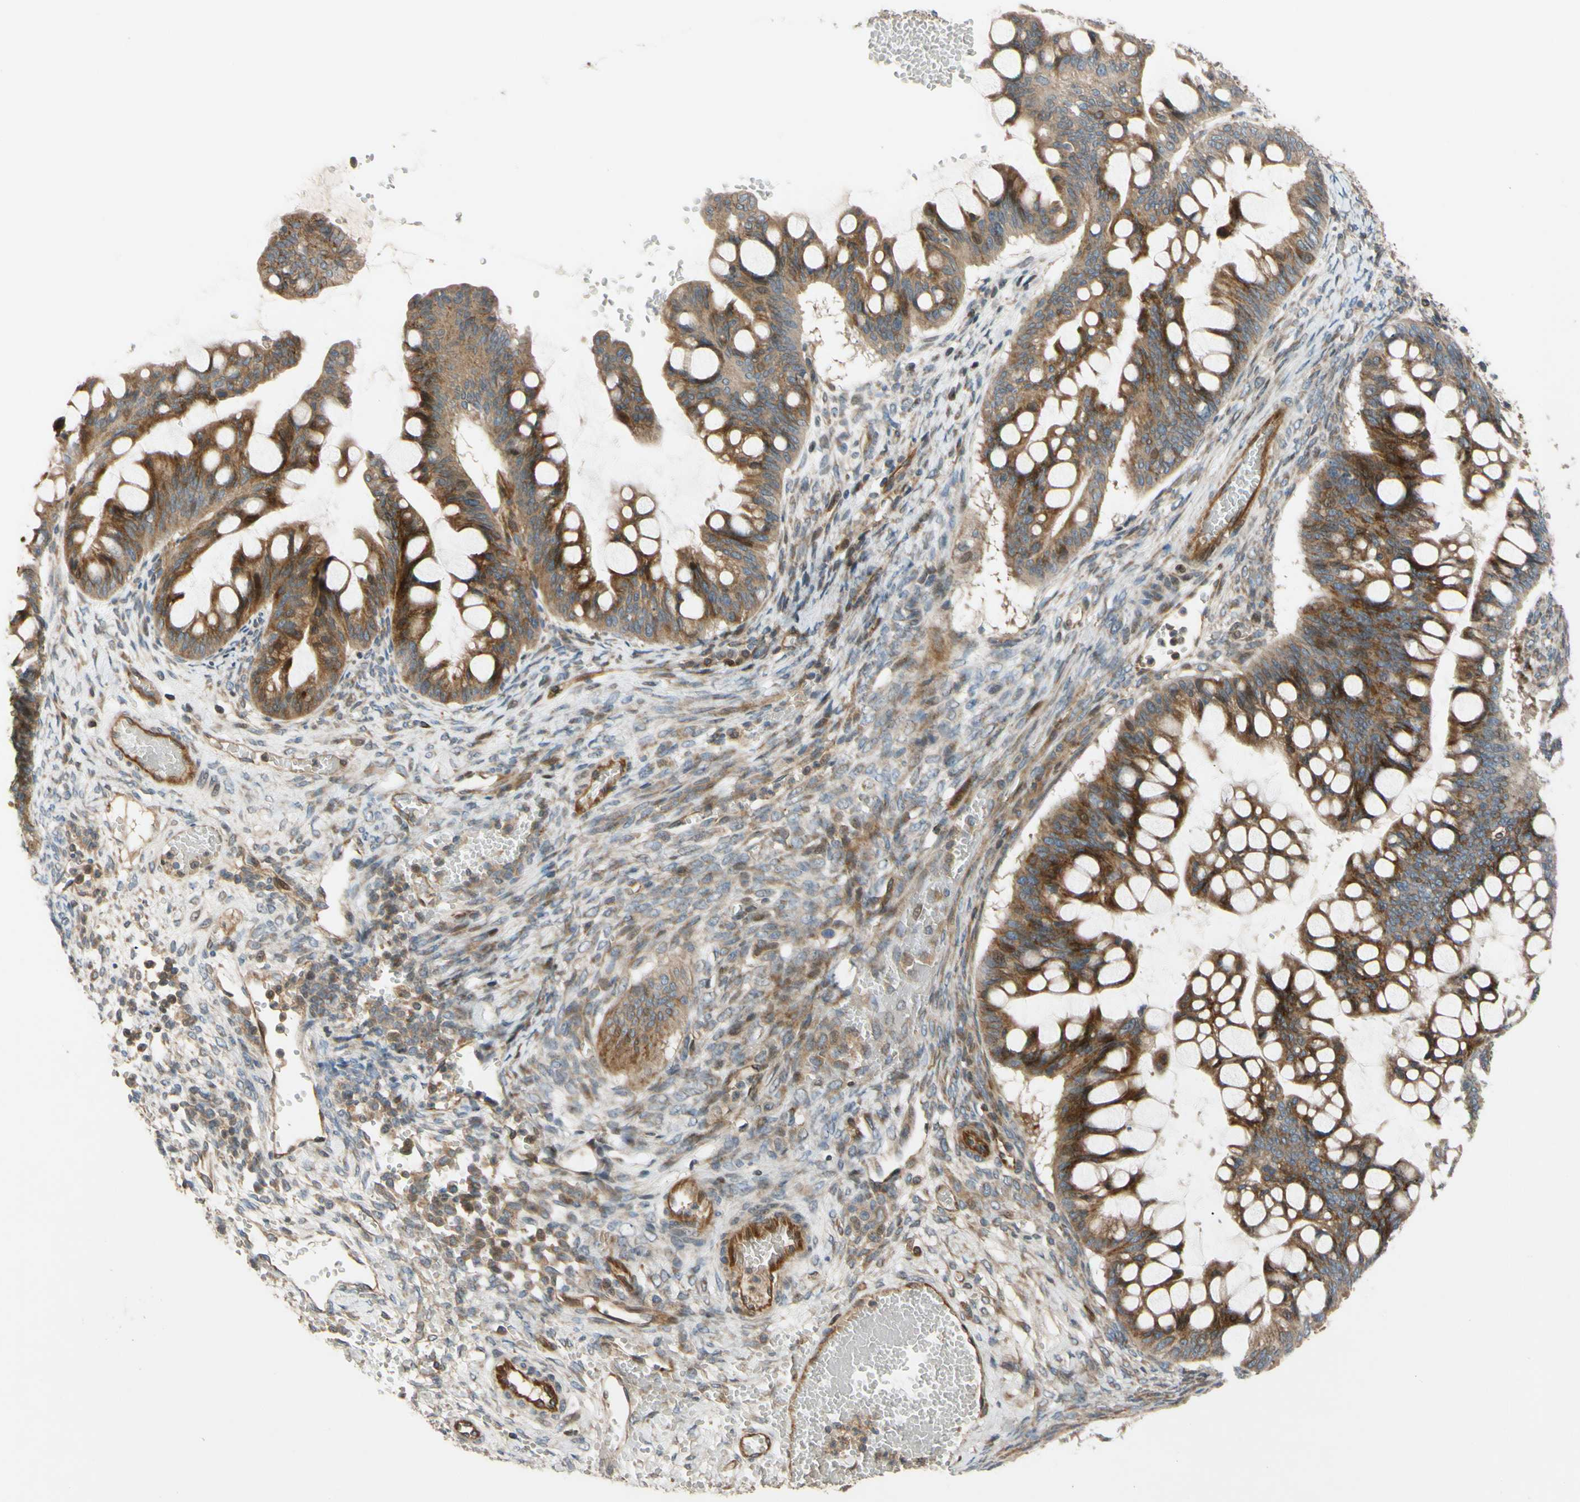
{"staining": {"intensity": "moderate", "quantity": ">75%", "location": "cytoplasmic/membranous"}, "tissue": "ovarian cancer", "cell_type": "Tumor cells", "image_type": "cancer", "snomed": [{"axis": "morphology", "description": "Cystadenocarcinoma, mucinous, NOS"}, {"axis": "topography", "description": "Ovary"}], "caption": "A brown stain highlights moderate cytoplasmic/membranous positivity of a protein in human ovarian cancer tumor cells.", "gene": "SPTLC1", "patient": {"sex": "female", "age": 73}}